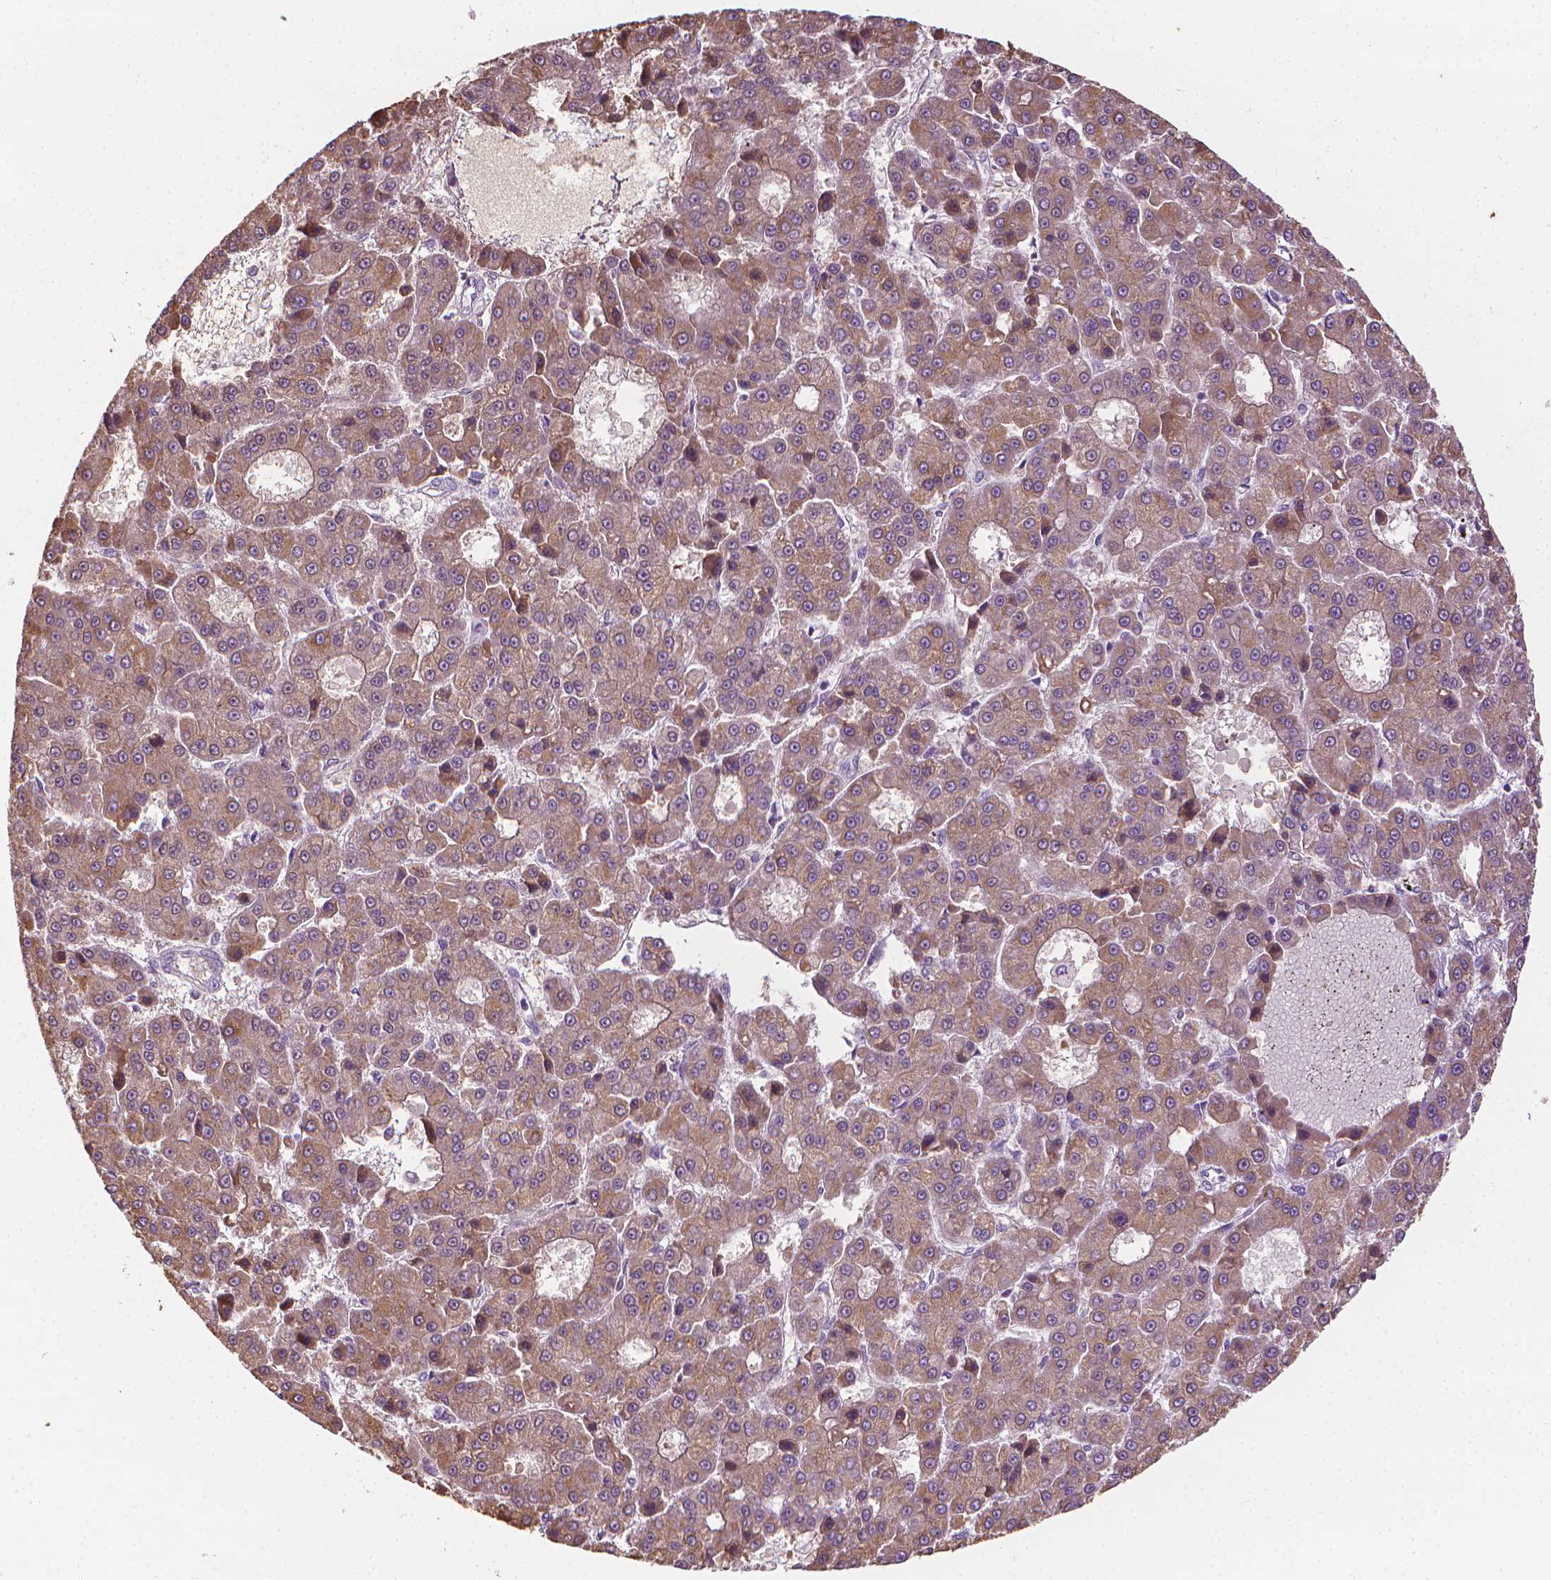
{"staining": {"intensity": "weak", "quantity": ">75%", "location": "cytoplasmic/membranous"}, "tissue": "liver cancer", "cell_type": "Tumor cells", "image_type": "cancer", "snomed": [{"axis": "morphology", "description": "Carcinoma, Hepatocellular, NOS"}, {"axis": "topography", "description": "Liver"}], "caption": "Human hepatocellular carcinoma (liver) stained with a protein marker exhibits weak staining in tumor cells.", "gene": "RIIAD1", "patient": {"sex": "male", "age": 70}}